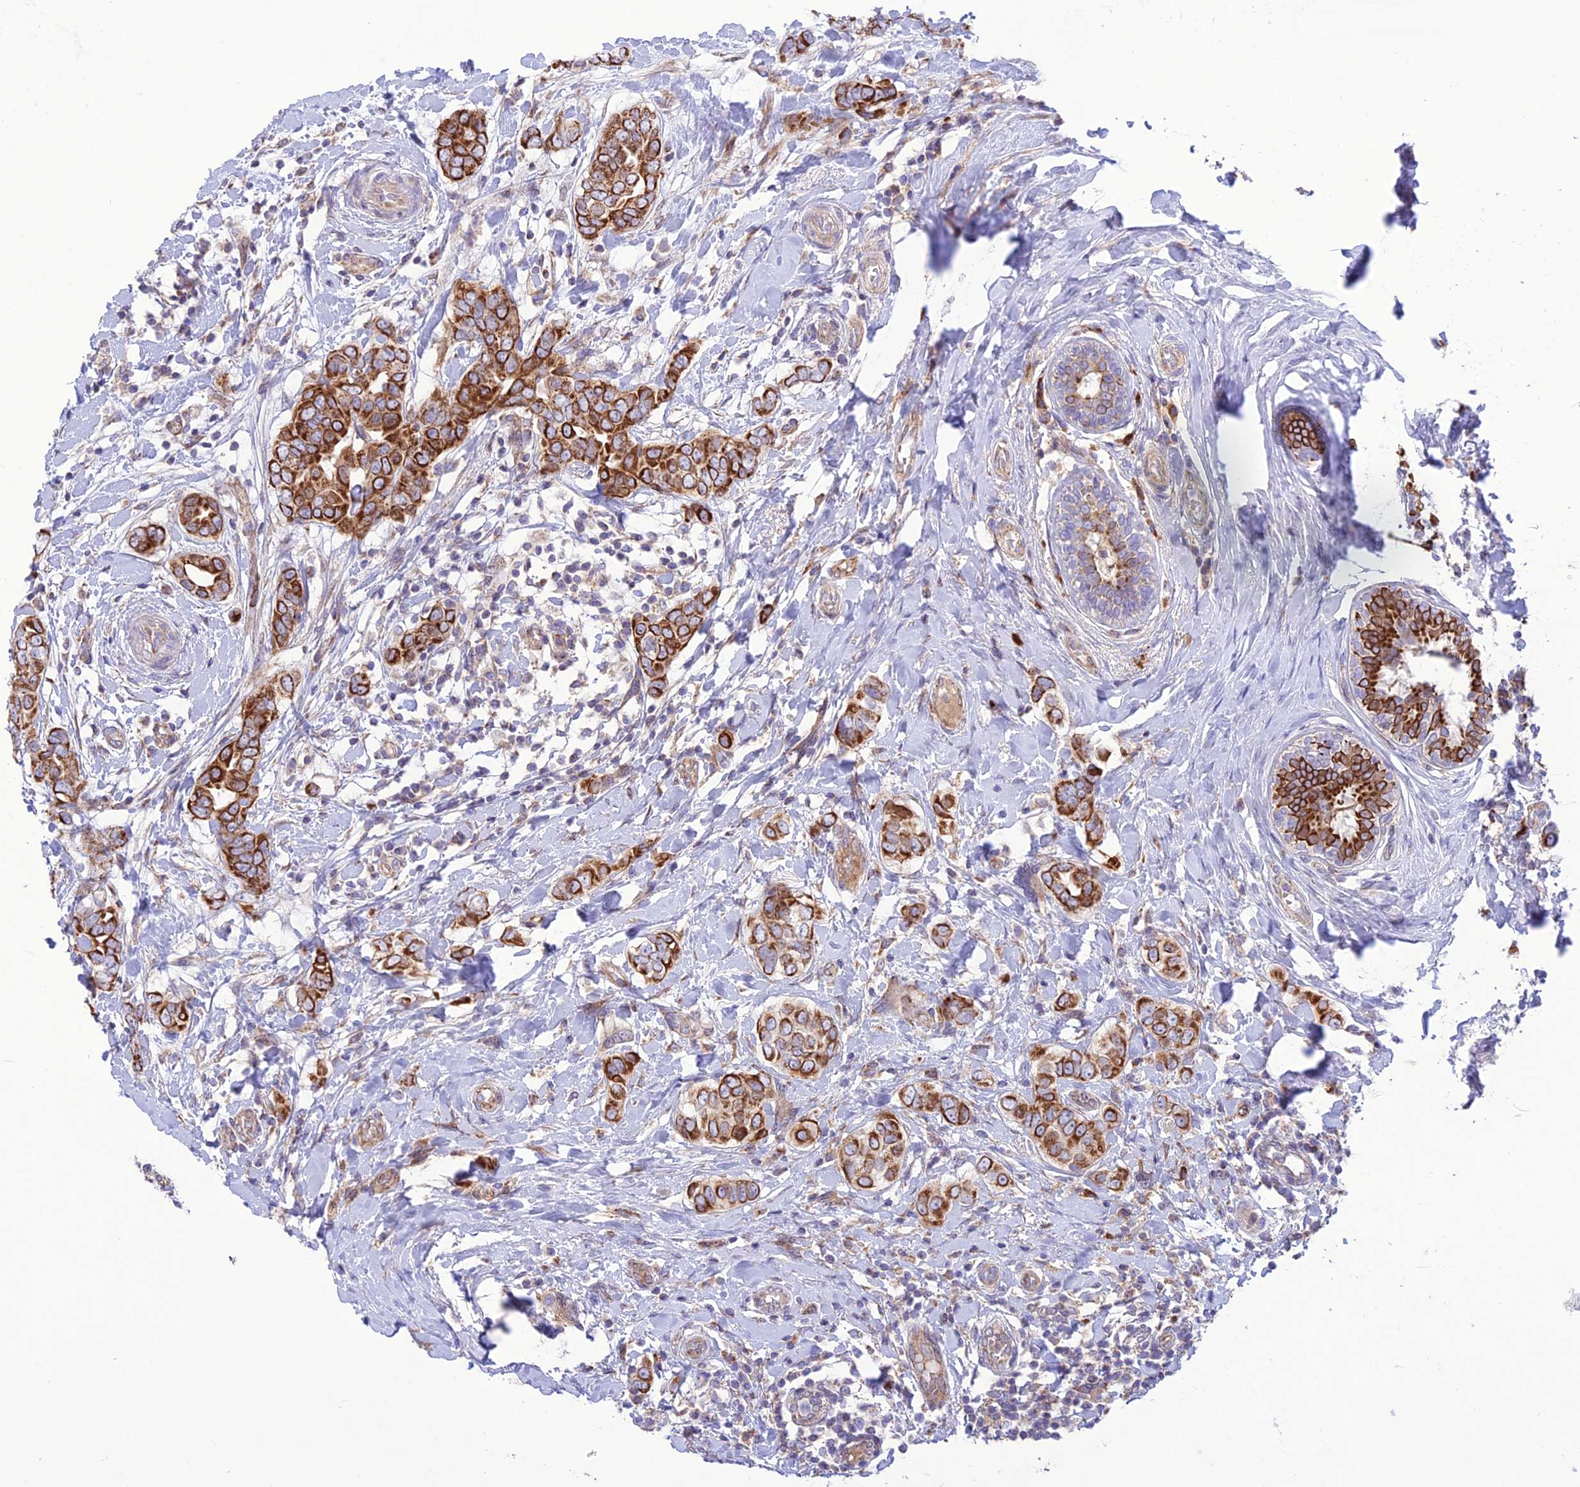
{"staining": {"intensity": "strong", "quantity": ">75%", "location": "cytoplasmic/membranous"}, "tissue": "breast cancer", "cell_type": "Tumor cells", "image_type": "cancer", "snomed": [{"axis": "morphology", "description": "Lobular carcinoma"}, {"axis": "topography", "description": "Breast"}], "caption": "Lobular carcinoma (breast) stained for a protein exhibits strong cytoplasmic/membranous positivity in tumor cells. Nuclei are stained in blue.", "gene": "UAP1L1", "patient": {"sex": "female", "age": 51}}